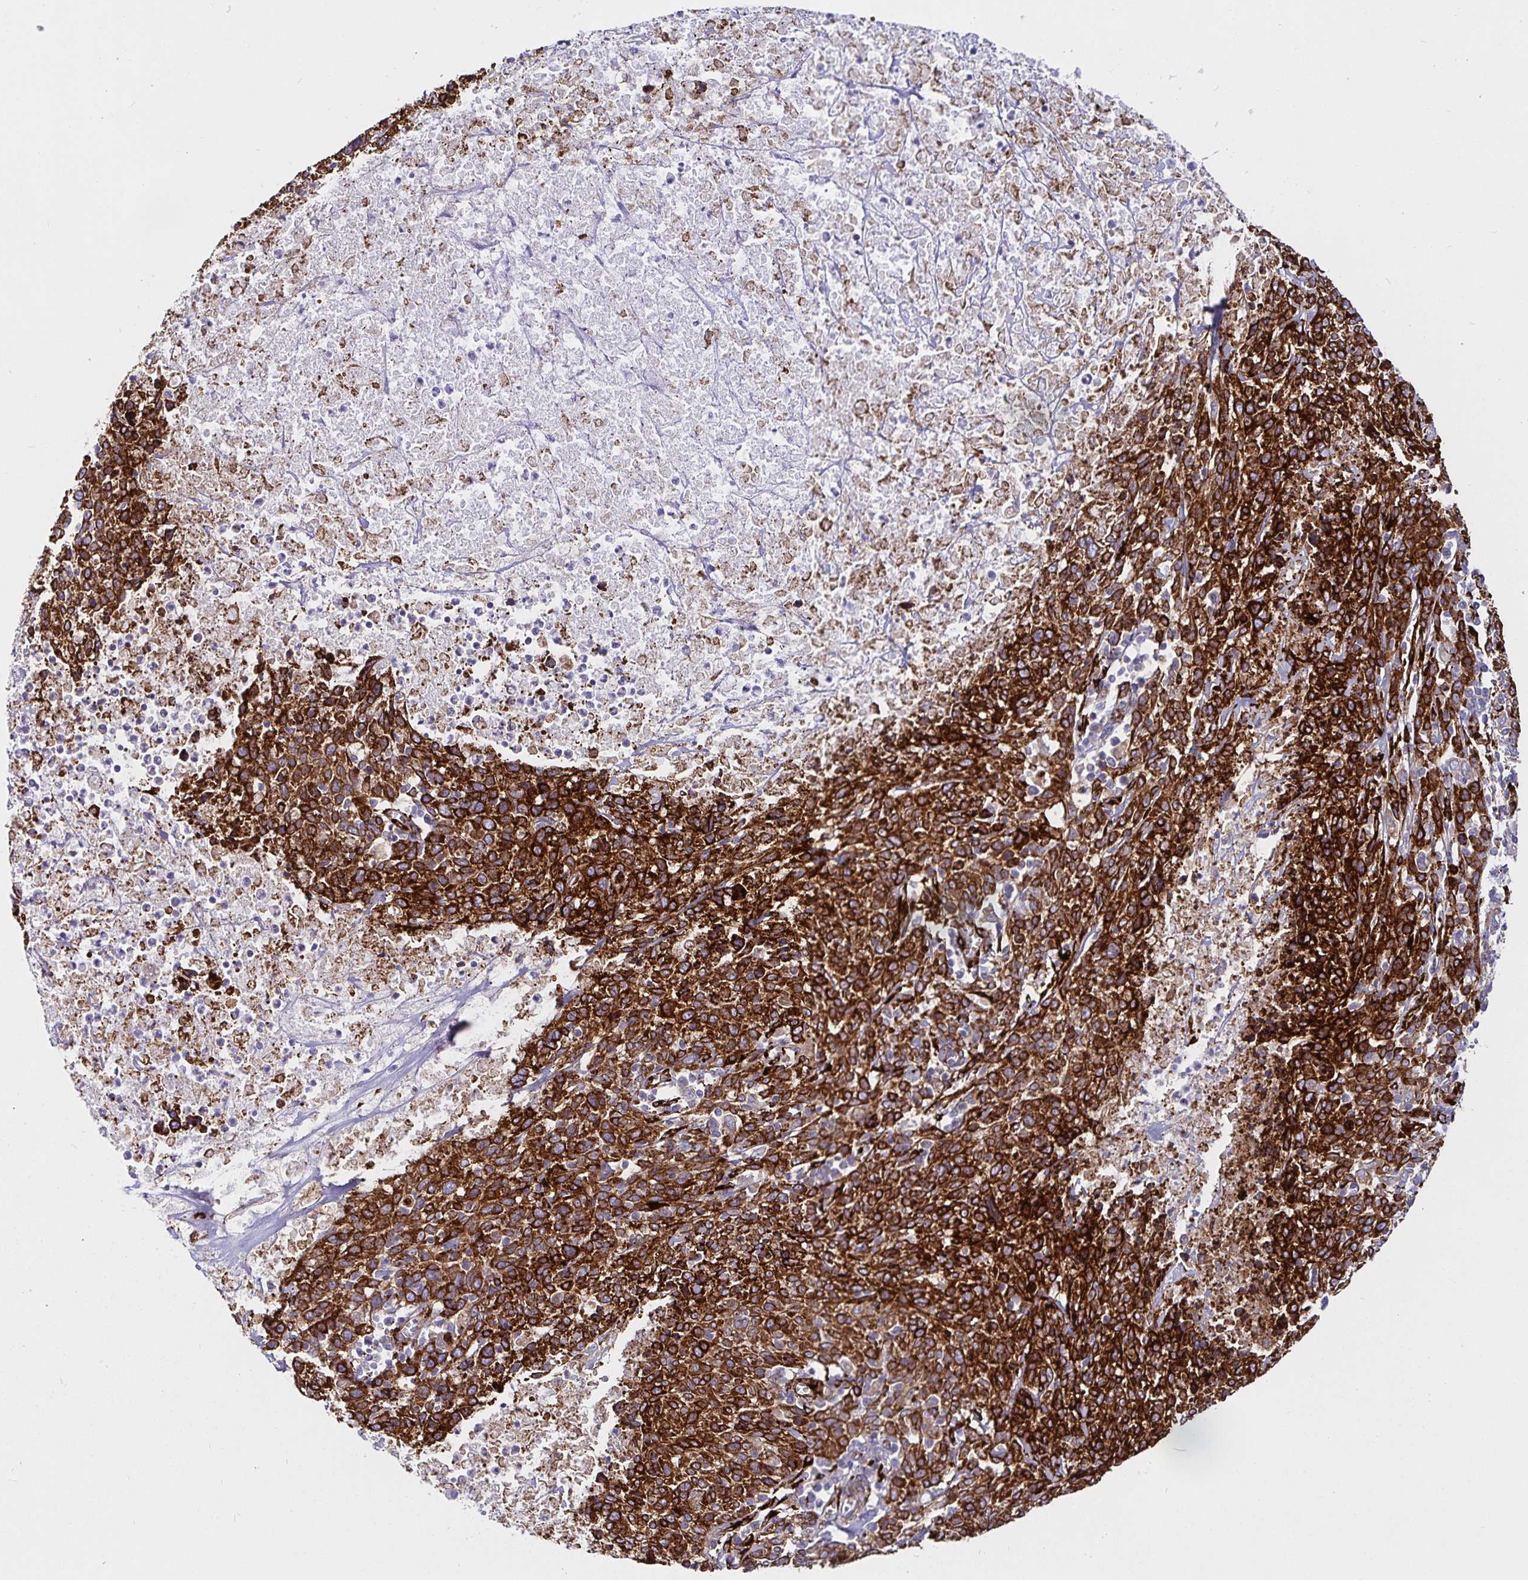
{"staining": {"intensity": "strong", "quantity": ">75%", "location": "cytoplasmic/membranous"}, "tissue": "cervical cancer", "cell_type": "Tumor cells", "image_type": "cancer", "snomed": [{"axis": "morphology", "description": "Squamous cell carcinoma, NOS"}, {"axis": "topography", "description": "Cervix"}], "caption": "Immunohistochemistry (IHC) (DAB) staining of cervical cancer demonstrates strong cytoplasmic/membranous protein staining in approximately >75% of tumor cells.", "gene": "P4HA2", "patient": {"sex": "female", "age": 46}}